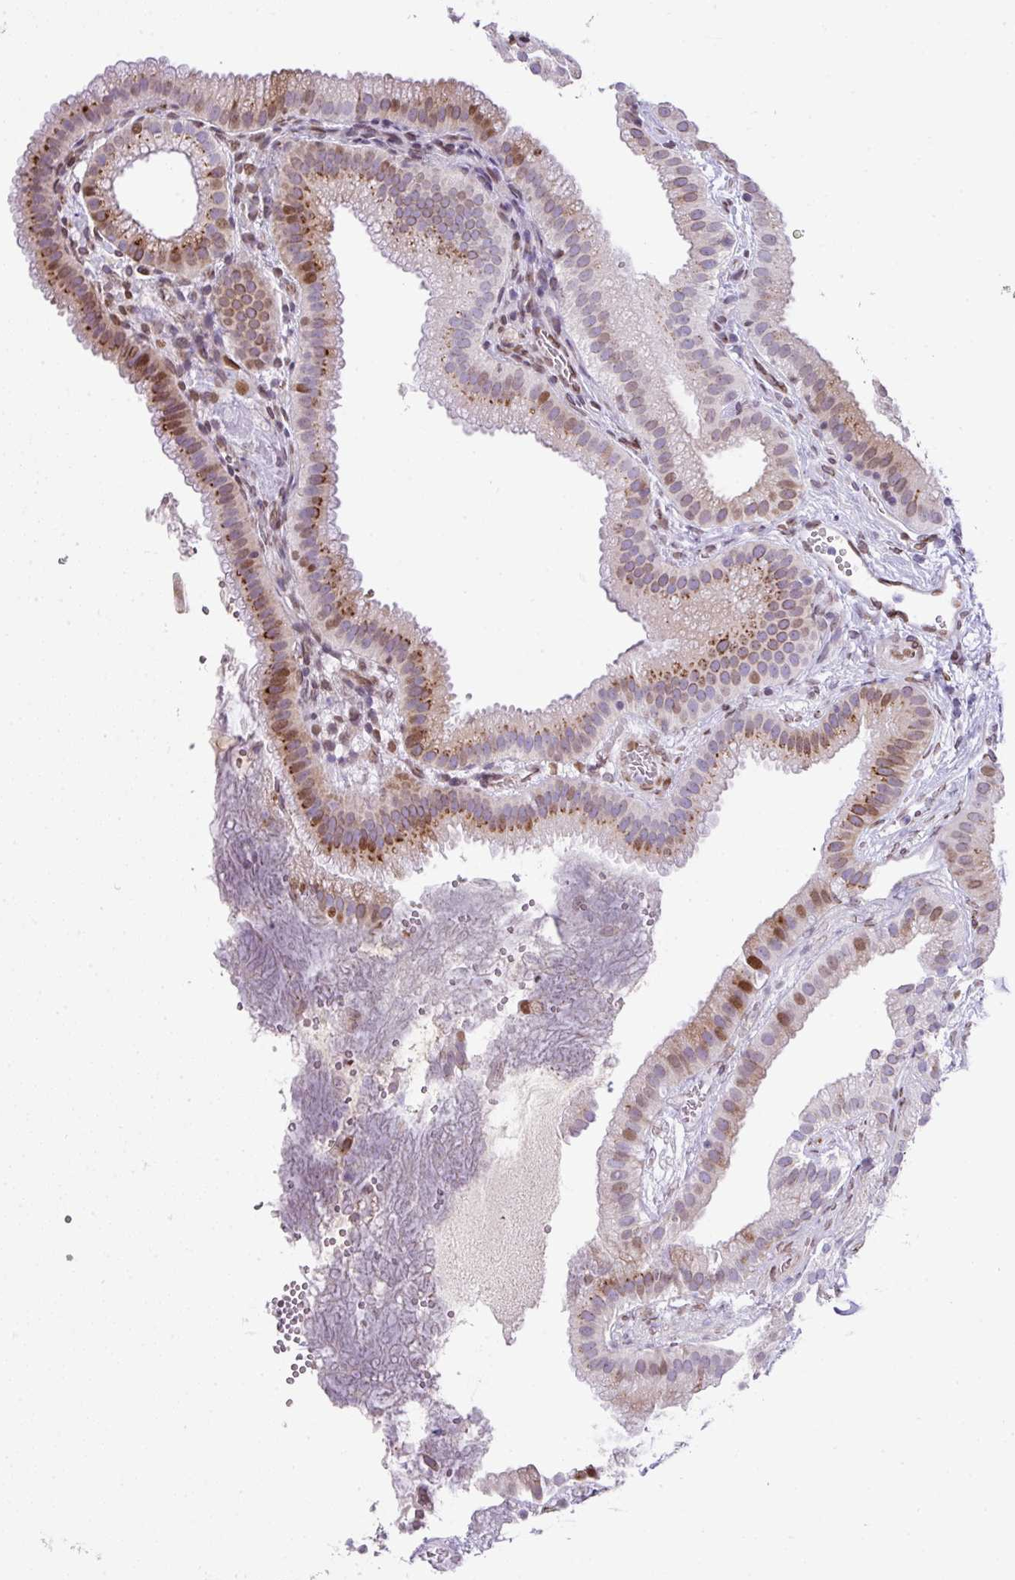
{"staining": {"intensity": "moderate", "quantity": "25%-75%", "location": "cytoplasmic/membranous,nuclear"}, "tissue": "gallbladder", "cell_type": "Glandular cells", "image_type": "normal", "snomed": [{"axis": "morphology", "description": "Normal tissue, NOS"}, {"axis": "topography", "description": "Gallbladder"}], "caption": "A high-resolution image shows immunohistochemistry staining of benign gallbladder, which shows moderate cytoplasmic/membranous,nuclear staining in about 25%-75% of glandular cells. (DAB (3,3'-diaminobenzidine) IHC with brightfield microscopy, high magnification).", "gene": "PLK1", "patient": {"sex": "female", "age": 63}}